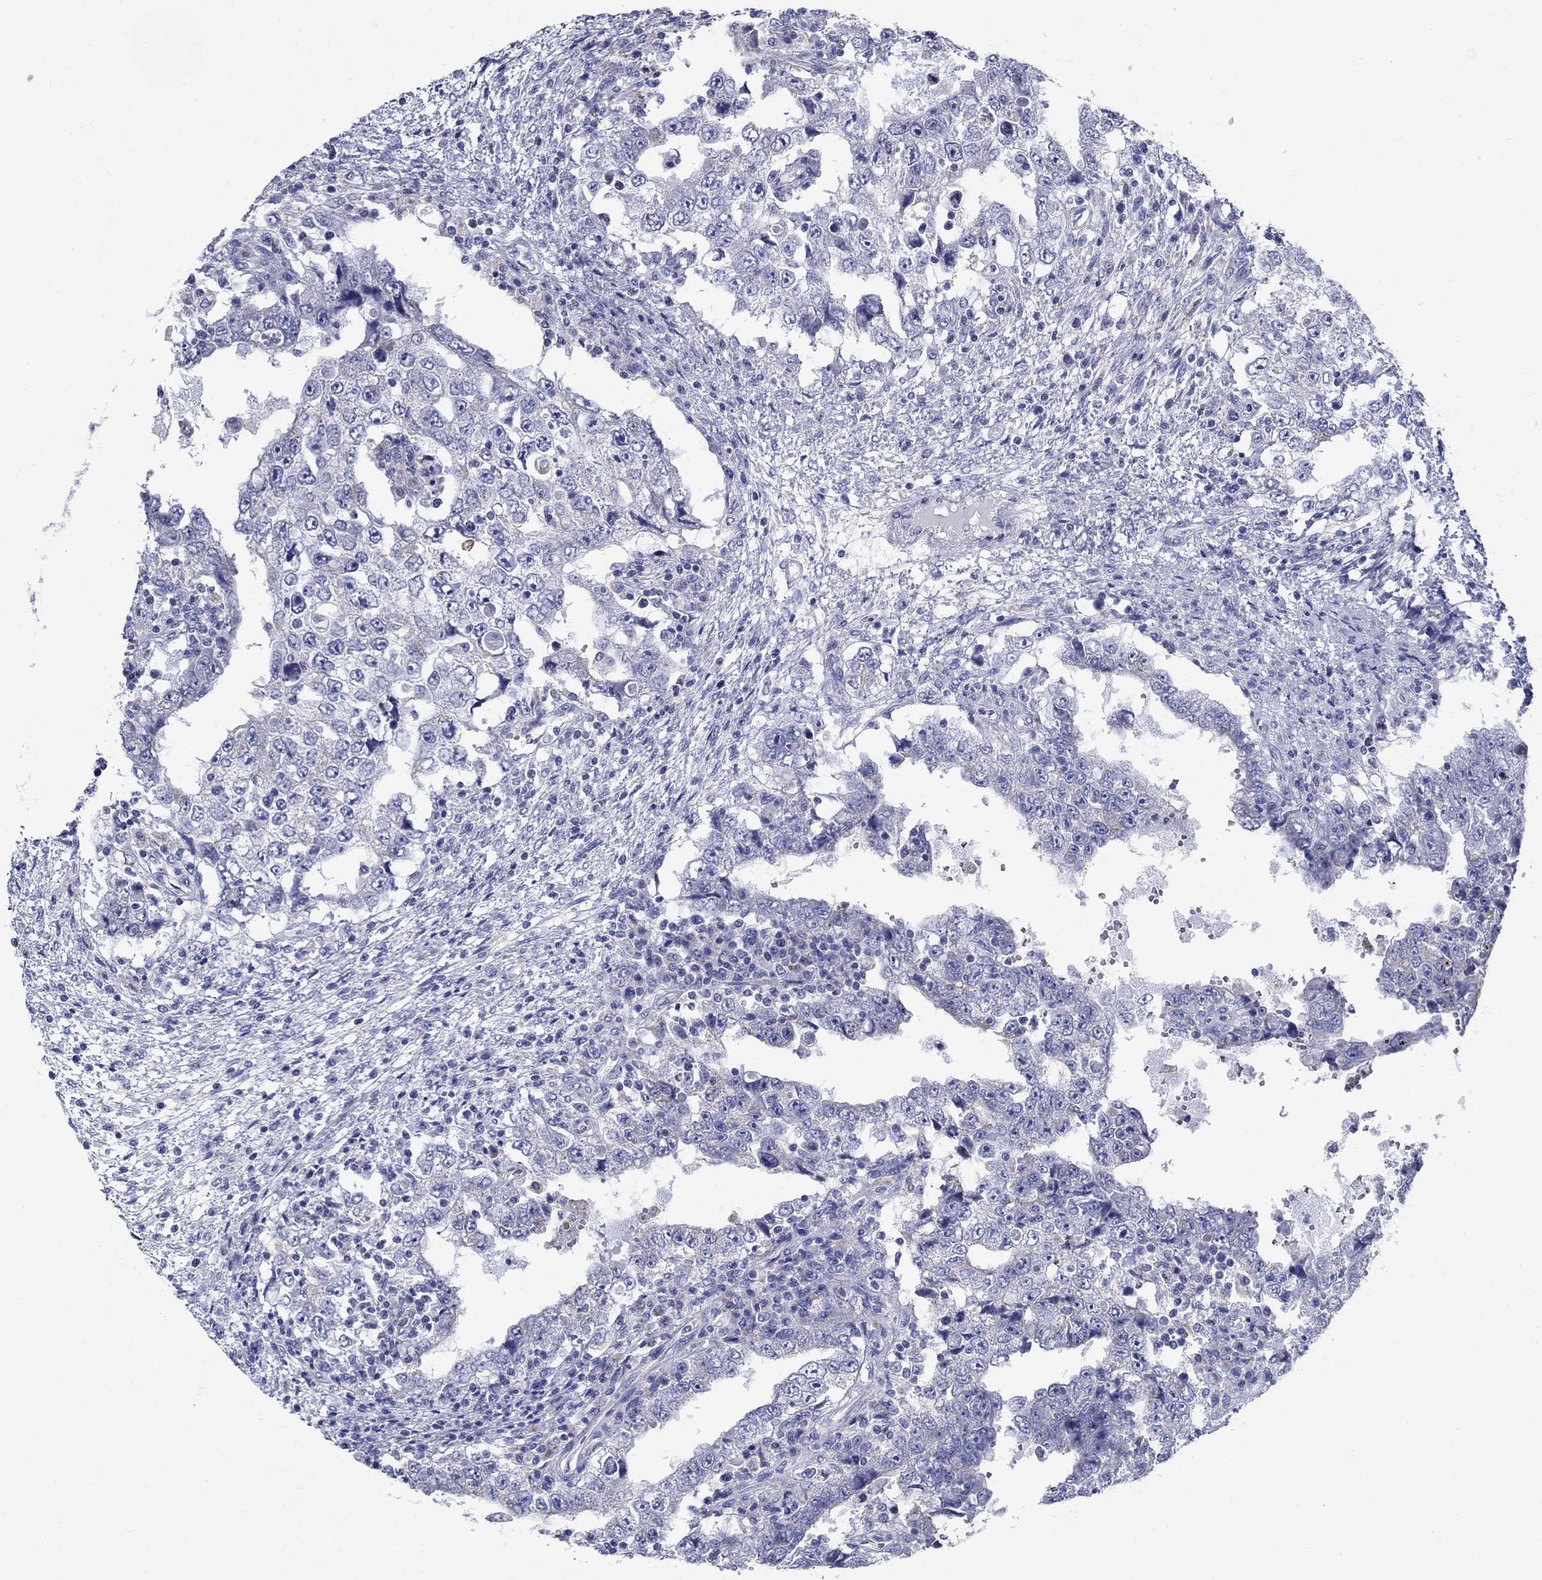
{"staining": {"intensity": "negative", "quantity": "none", "location": "none"}, "tissue": "testis cancer", "cell_type": "Tumor cells", "image_type": "cancer", "snomed": [{"axis": "morphology", "description": "Carcinoma, Embryonal, NOS"}, {"axis": "topography", "description": "Testis"}], "caption": "Testis embryonal carcinoma stained for a protein using IHC reveals no expression tumor cells.", "gene": "UPB1", "patient": {"sex": "male", "age": 26}}